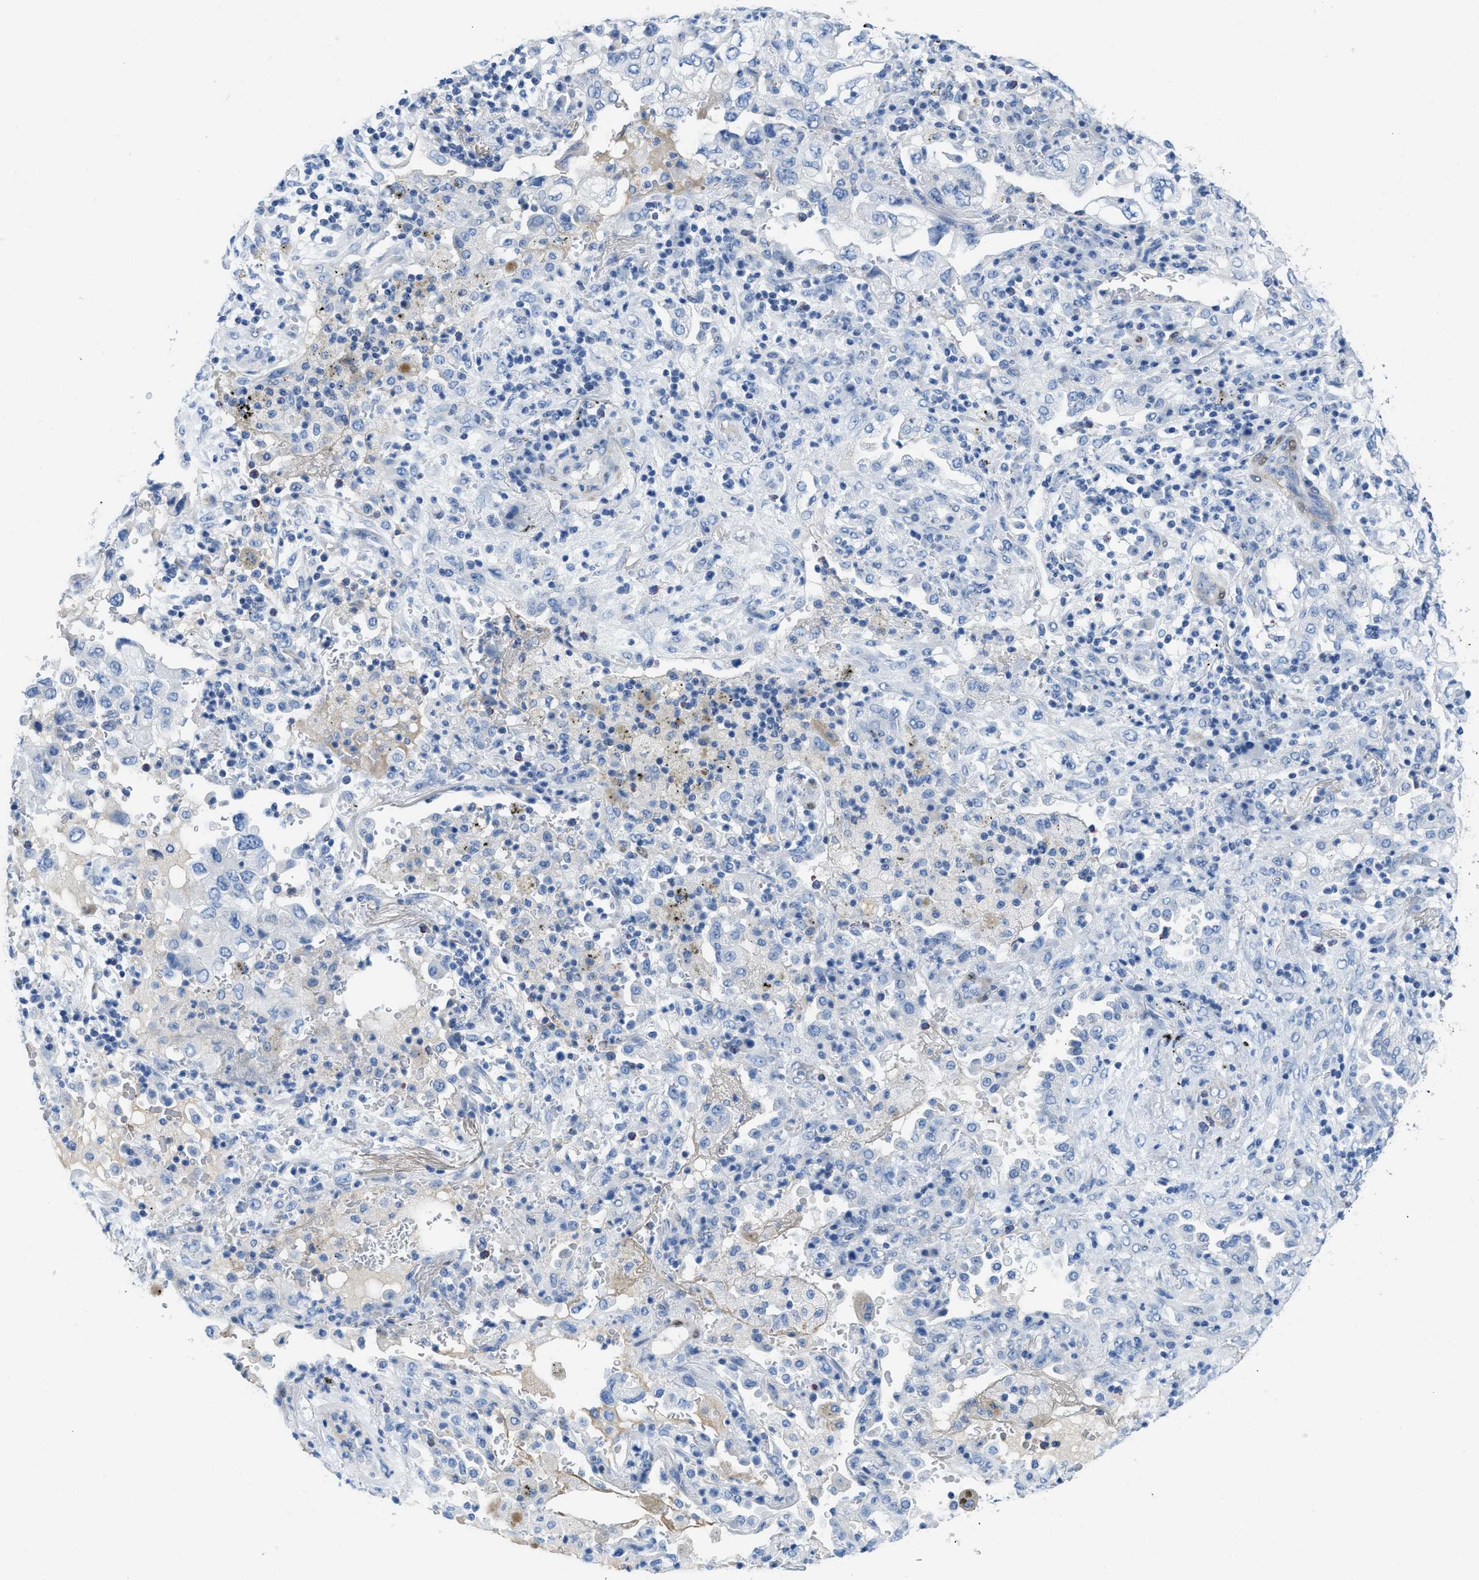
{"staining": {"intensity": "negative", "quantity": "none", "location": "none"}, "tissue": "lung cancer", "cell_type": "Tumor cells", "image_type": "cancer", "snomed": [{"axis": "morphology", "description": "Adenocarcinoma, NOS"}, {"axis": "topography", "description": "Lung"}], "caption": "Photomicrograph shows no significant protein staining in tumor cells of lung cancer (adenocarcinoma). (DAB (3,3'-diaminobenzidine) immunohistochemistry (IHC), high magnification).", "gene": "NKAIN3", "patient": {"sex": "male", "age": 64}}